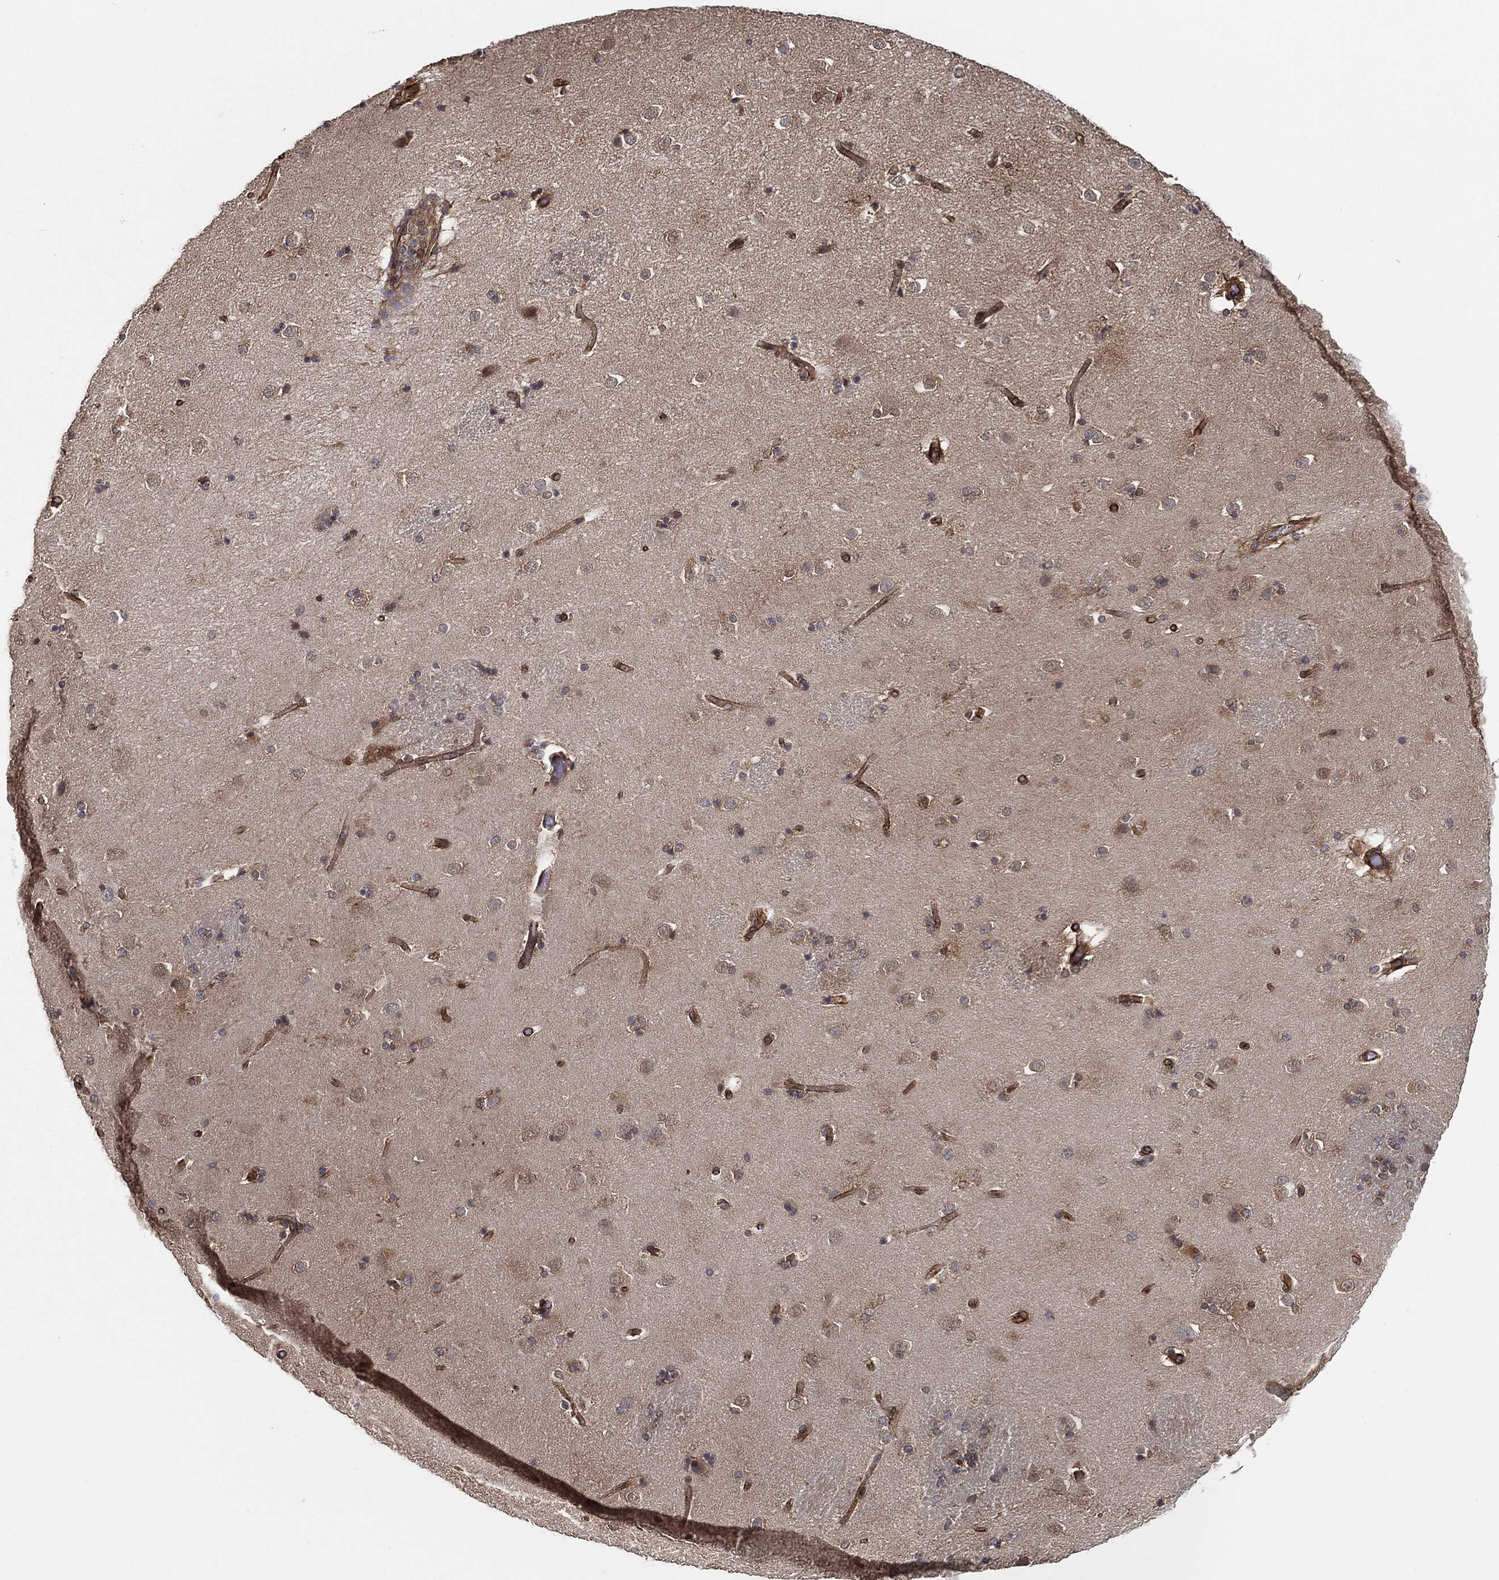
{"staining": {"intensity": "negative", "quantity": "none", "location": "none"}, "tissue": "caudate", "cell_type": "Glial cells", "image_type": "normal", "snomed": [{"axis": "morphology", "description": "Normal tissue, NOS"}, {"axis": "topography", "description": "Lateral ventricle wall"}], "caption": "IHC micrograph of normal caudate: caudate stained with DAB demonstrates no significant protein staining in glial cells. (IHC, brightfield microscopy, high magnification).", "gene": "CTNNA1", "patient": {"sex": "male", "age": 51}}